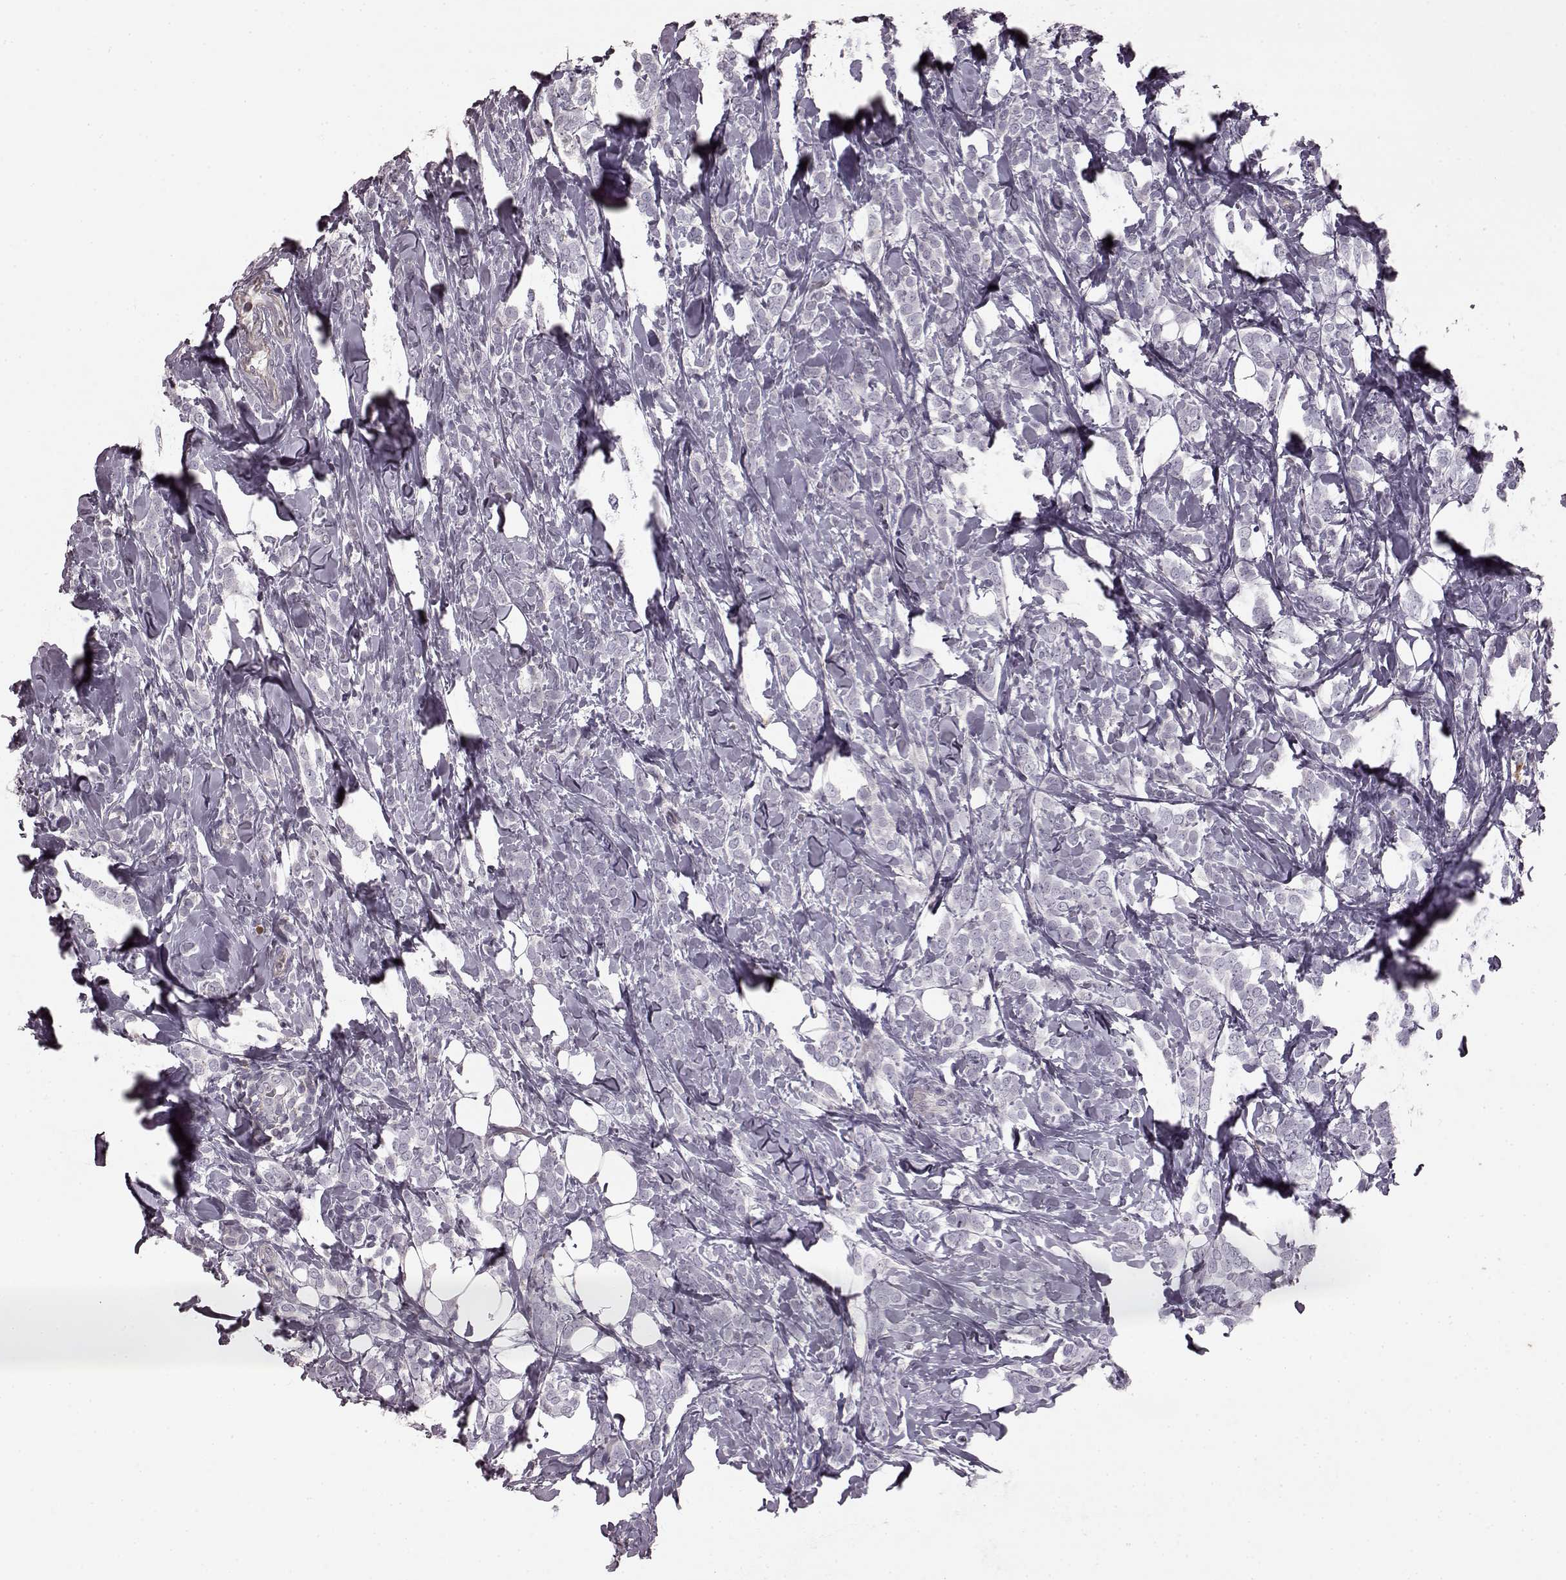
{"staining": {"intensity": "negative", "quantity": "none", "location": "none"}, "tissue": "breast cancer", "cell_type": "Tumor cells", "image_type": "cancer", "snomed": [{"axis": "morphology", "description": "Lobular carcinoma"}, {"axis": "topography", "description": "Breast"}], "caption": "Tumor cells are negative for protein expression in human breast lobular carcinoma. (Brightfield microscopy of DAB IHC at high magnification).", "gene": "PDCD1", "patient": {"sex": "female", "age": 49}}